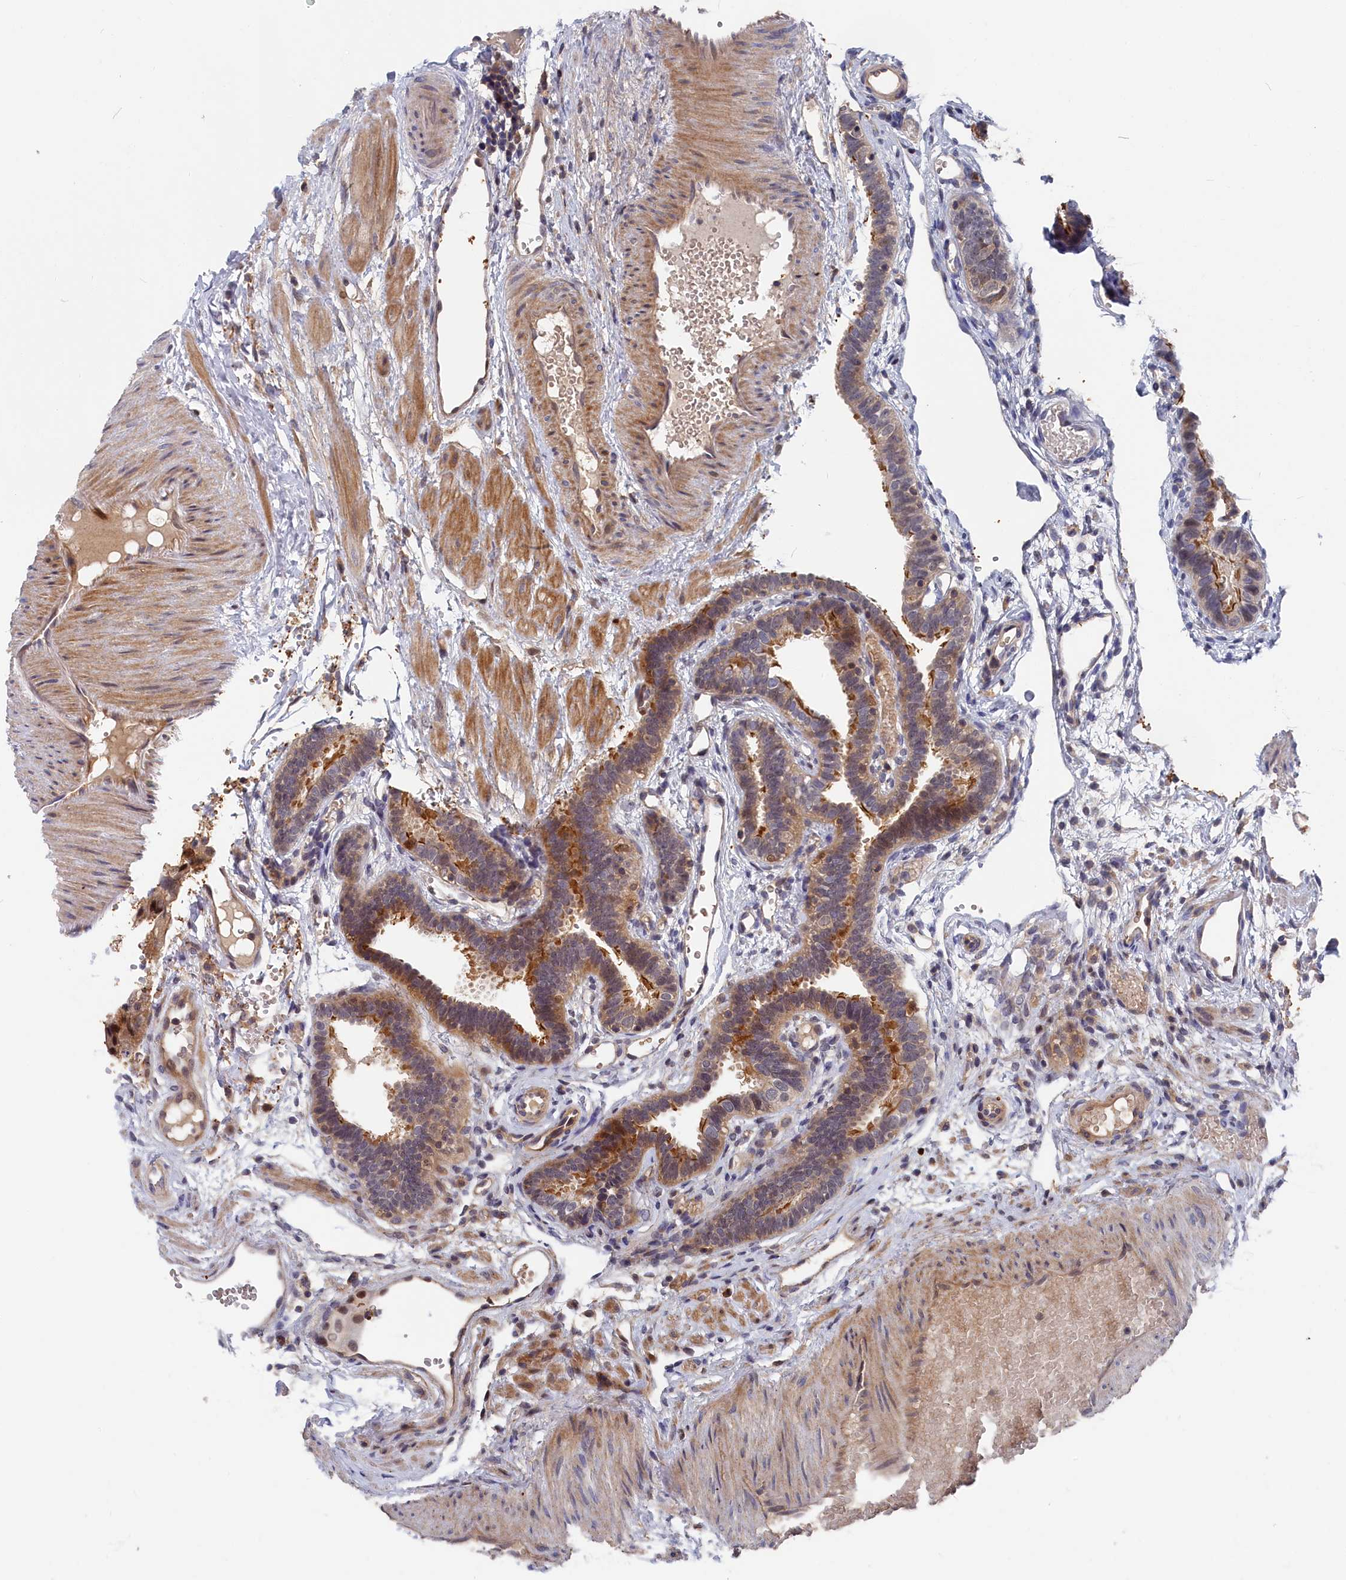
{"staining": {"intensity": "moderate", "quantity": "25%-75%", "location": "cytoplasmic/membranous"}, "tissue": "fallopian tube", "cell_type": "Glandular cells", "image_type": "normal", "snomed": [{"axis": "morphology", "description": "Normal tissue, NOS"}, {"axis": "topography", "description": "Fallopian tube"}], "caption": "IHC image of benign fallopian tube stained for a protein (brown), which exhibits medium levels of moderate cytoplasmic/membranous expression in approximately 25%-75% of glandular cells.", "gene": "RMI2", "patient": {"sex": "female", "age": 37}}